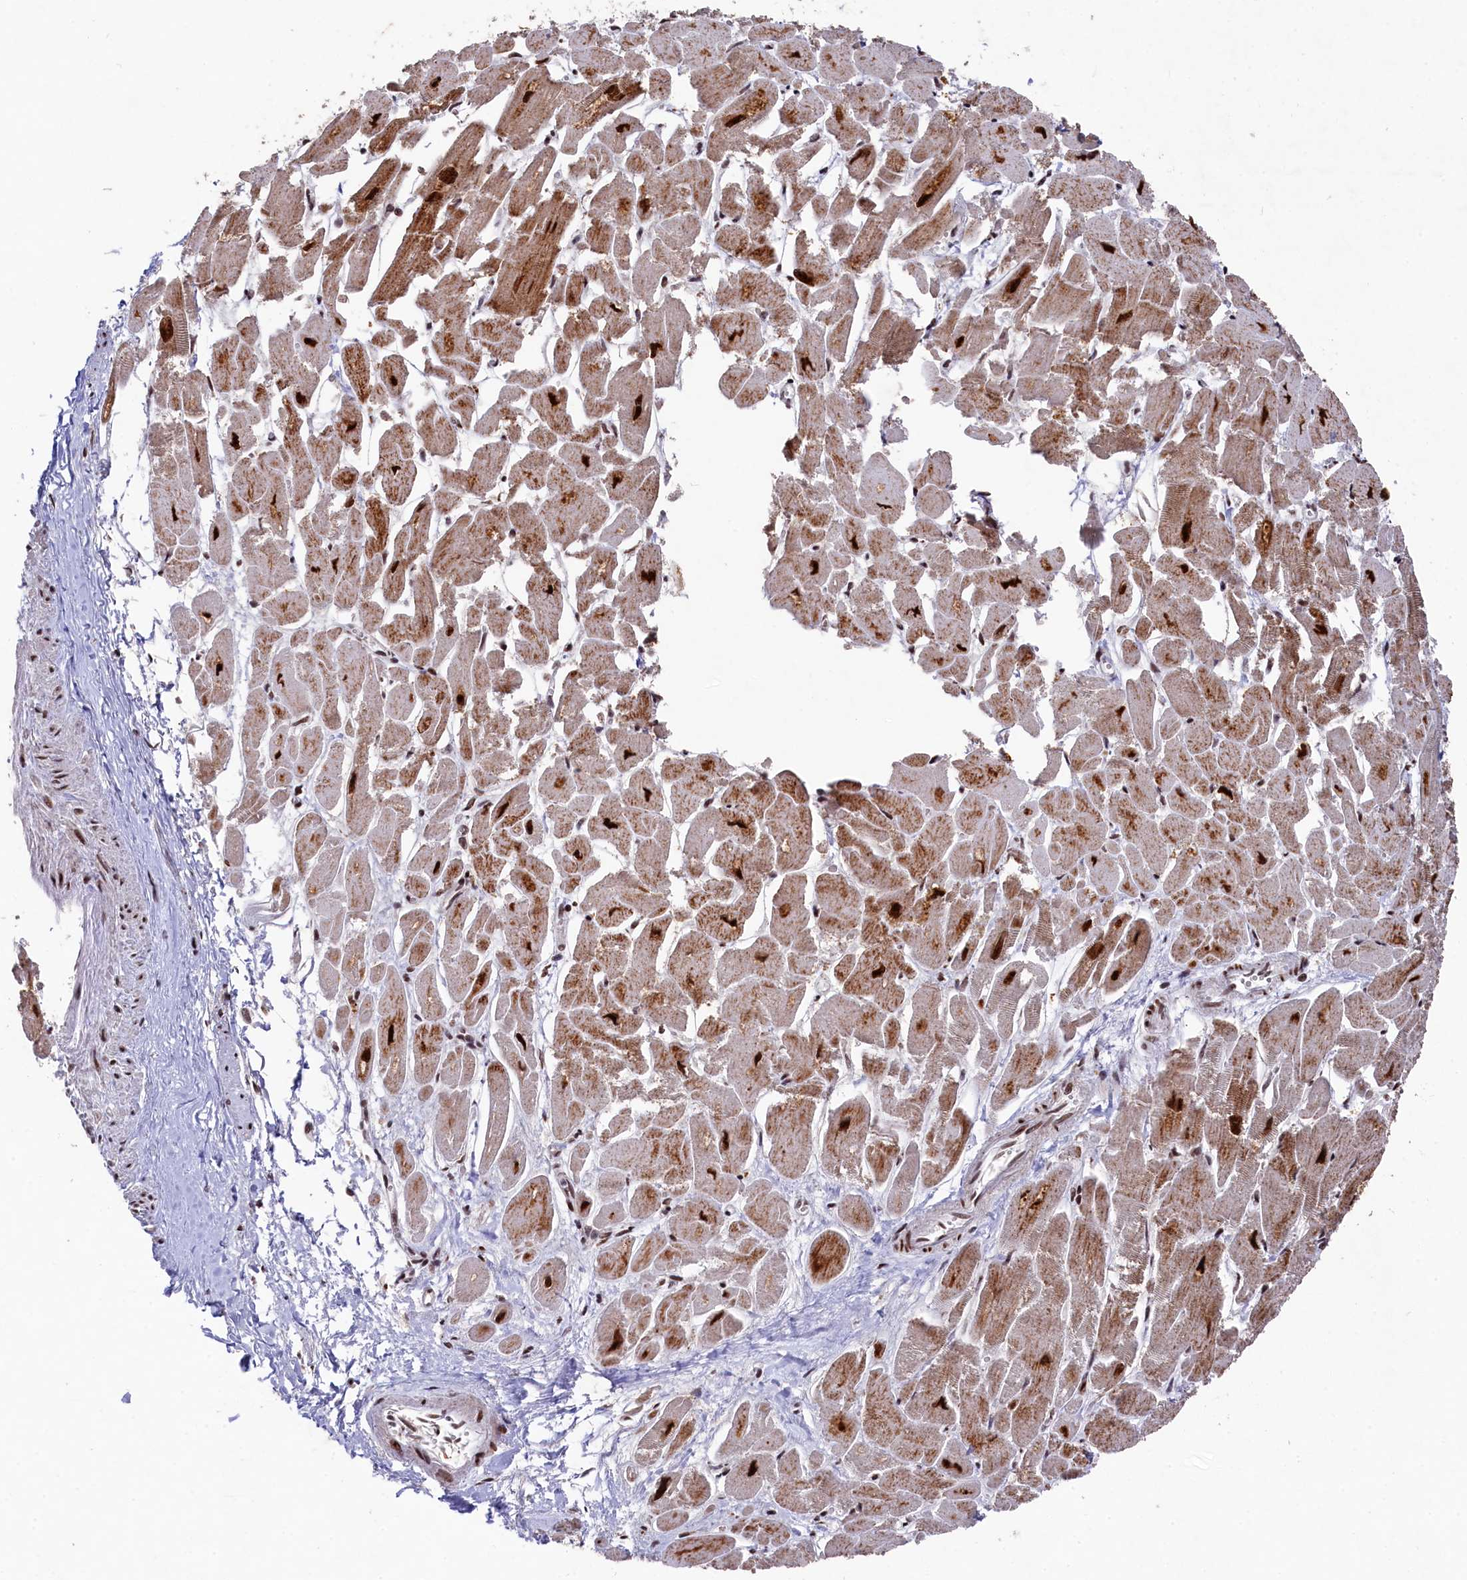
{"staining": {"intensity": "strong", "quantity": ">75%", "location": "cytoplasmic/membranous,nuclear"}, "tissue": "heart muscle", "cell_type": "Cardiomyocytes", "image_type": "normal", "snomed": [{"axis": "morphology", "description": "Normal tissue, NOS"}, {"axis": "topography", "description": "Heart"}], "caption": "Heart muscle stained with a brown dye reveals strong cytoplasmic/membranous,nuclear positive staining in about >75% of cardiomyocytes.", "gene": "PRPF31", "patient": {"sex": "male", "age": 54}}